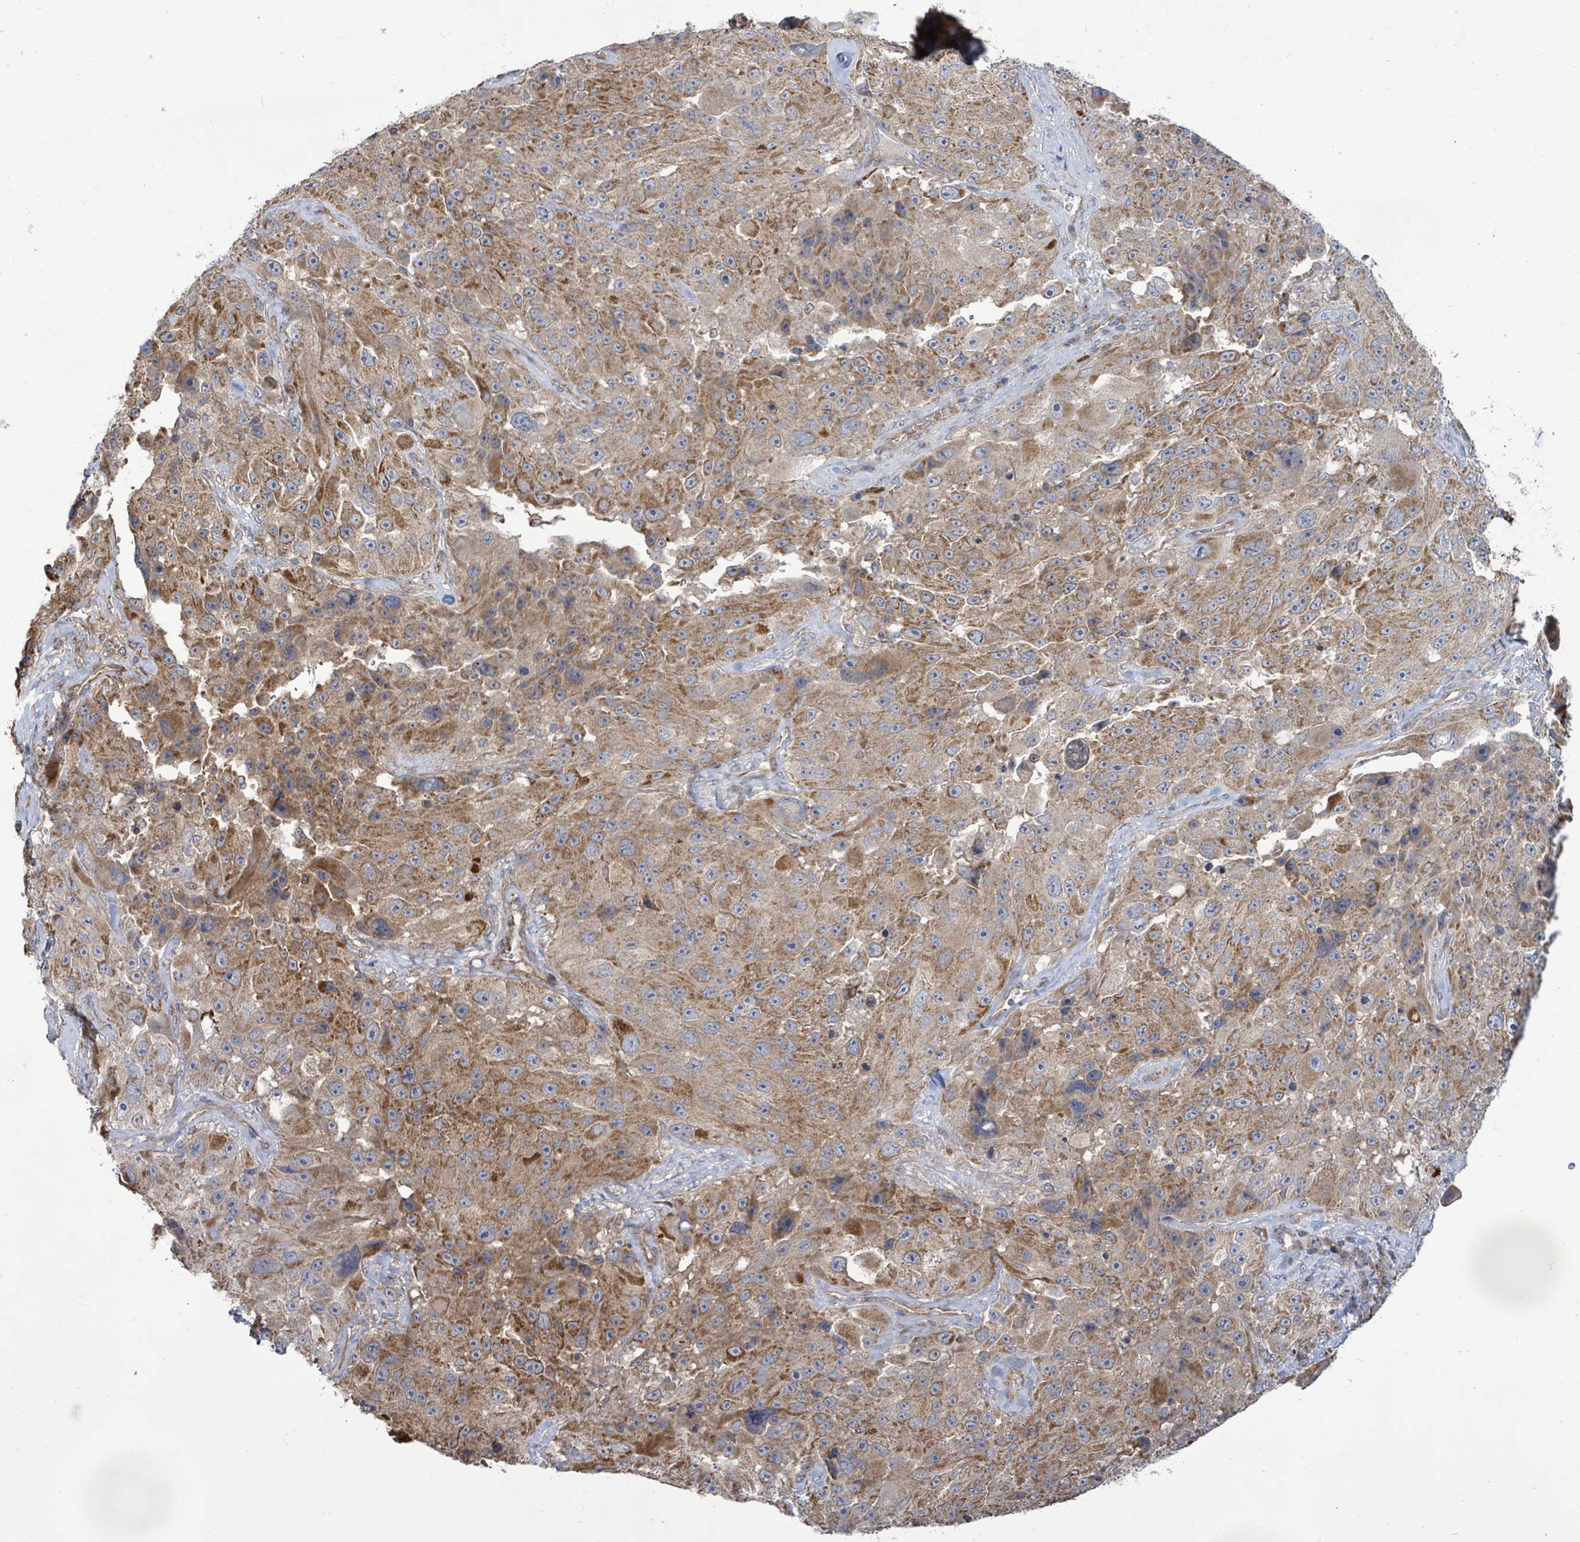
{"staining": {"intensity": "moderate", "quantity": ">75%", "location": "cytoplasmic/membranous"}, "tissue": "melanoma", "cell_type": "Tumor cells", "image_type": "cancer", "snomed": [{"axis": "morphology", "description": "Malignant melanoma, Metastatic site"}, {"axis": "topography", "description": "Lymph node"}], "caption": "Malignant melanoma (metastatic site) stained with IHC displays moderate cytoplasmic/membranous staining in about >75% of tumor cells.", "gene": "KBTBD11", "patient": {"sex": "male", "age": 62}}